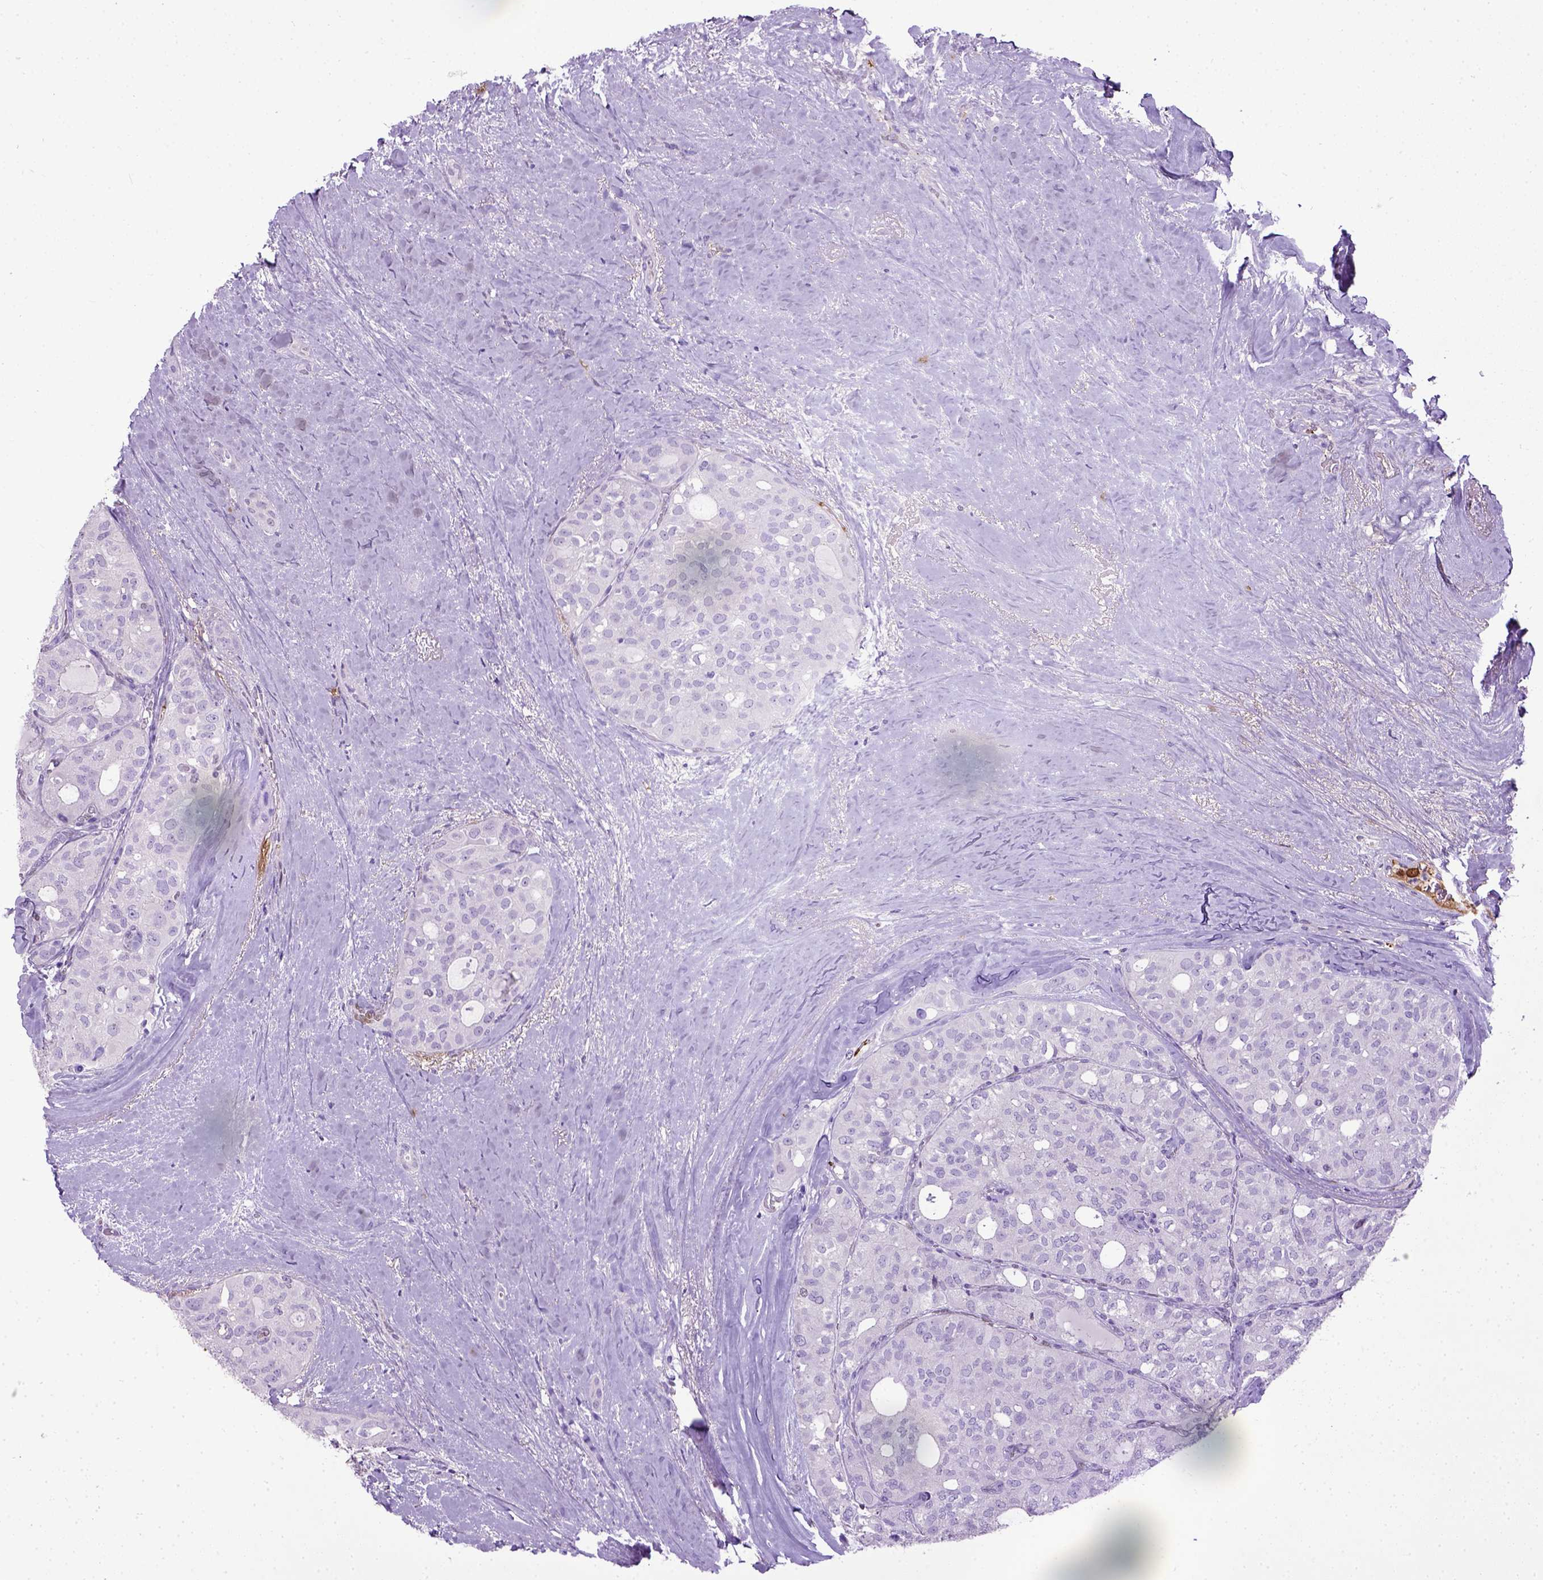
{"staining": {"intensity": "negative", "quantity": "none", "location": "none"}, "tissue": "thyroid cancer", "cell_type": "Tumor cells", "image_type": "cancer", "snomed": [{"axis": "morphology", "description": "Follicular adenoma carcinoma, NOS"}, {"axis": "topography", "description": "Thyroid gland"}], "caption": "The IHC micrograph has no significant positivity in tumor cells of thyroid follicular adenoma carcinoma tissue.", "gene": "ADAMTS8", "patient": {"sex": "male", "age": 75}}